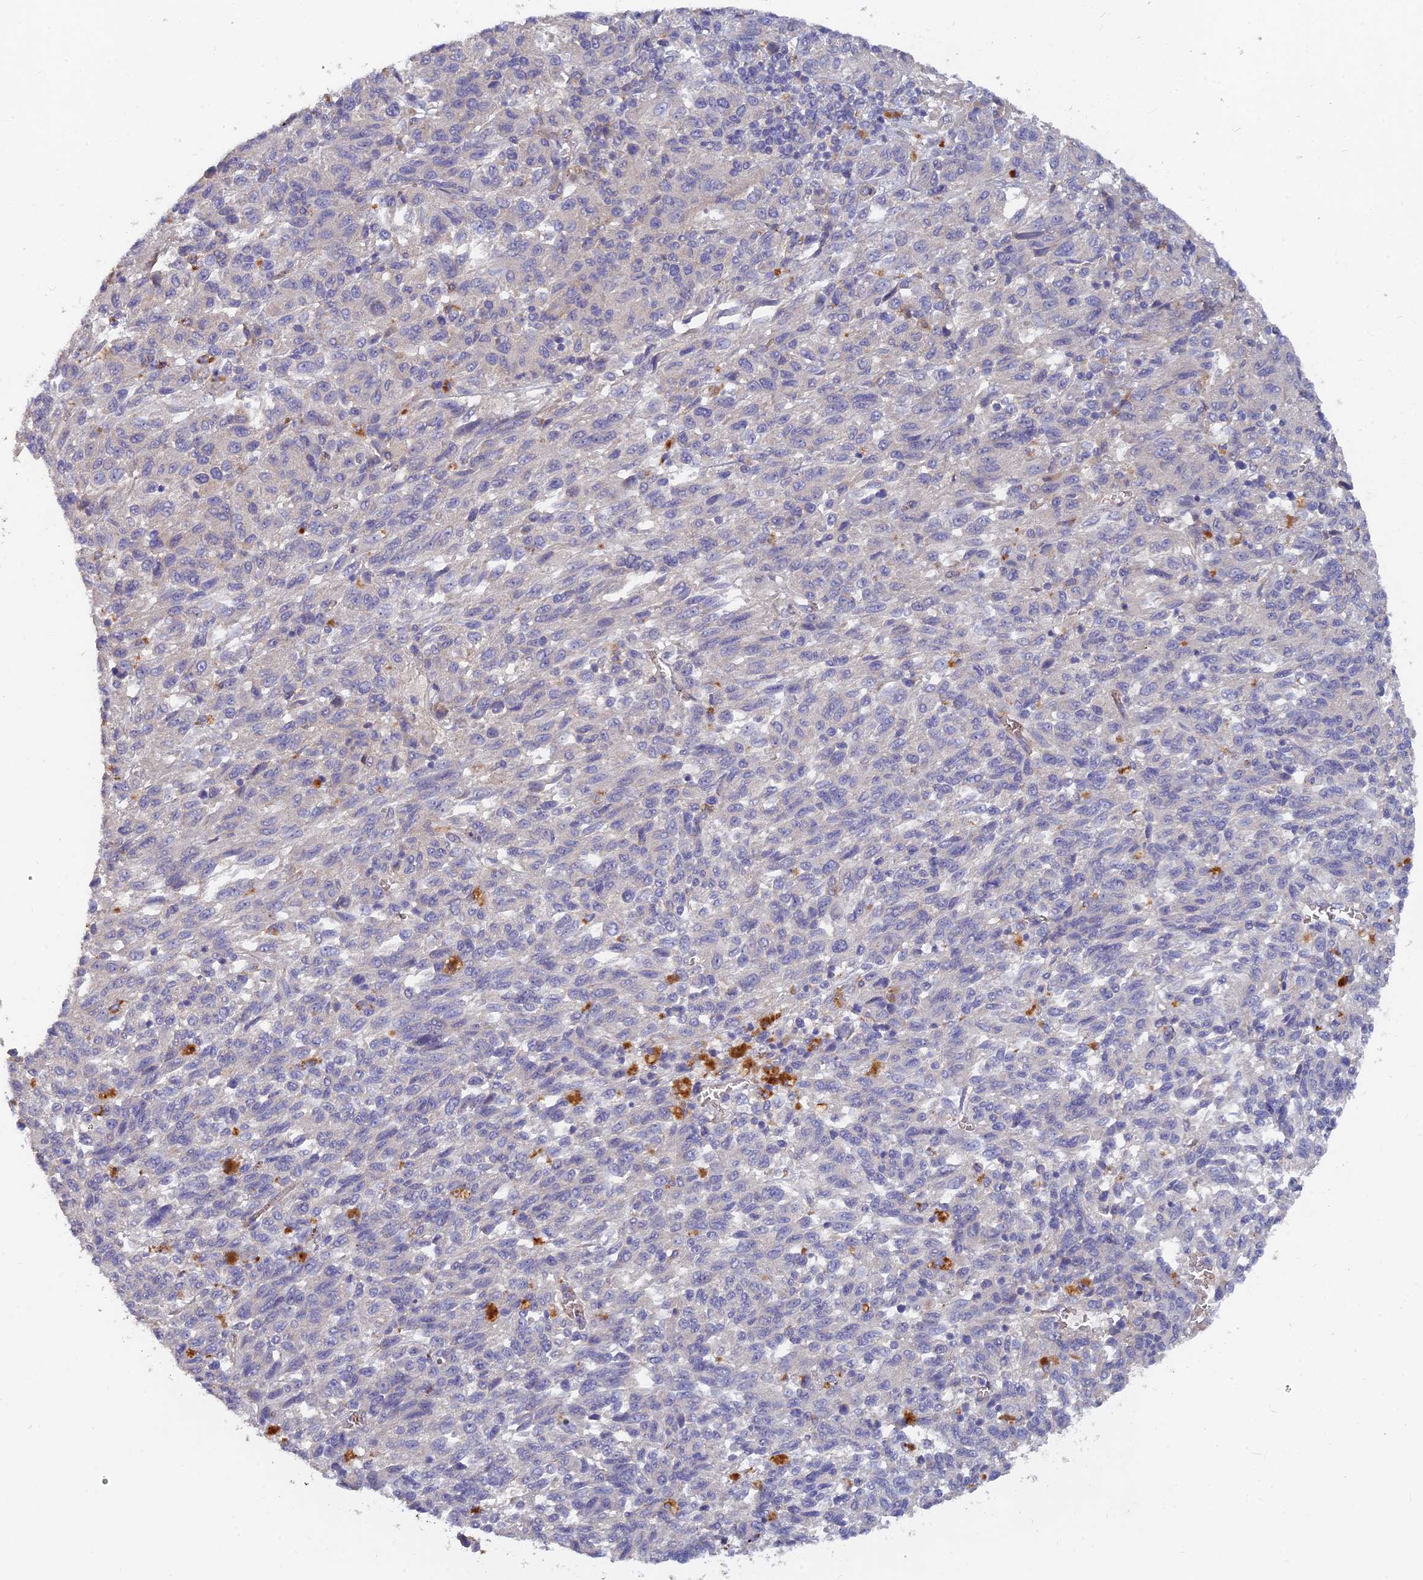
{"staining": {"intensity": "negative", "quantity": "none", "location": "none"}, "tissue": "melanoma", "cell_type": "Tumor cells", "image_type": "cancer", "snomed": [{"axis": "morphology", "description": "Malignant melanoma, Metastatic site"}, {"axis": "topography", "description": "Lung"}], "caption": "An immunohistochemistry (IHC) photomicrograph of melanoma is shown. There is no staining in tumor cells of melanoma.", "gene": "ARRDC1", "patient": {"sex": "male", "age": 64}}